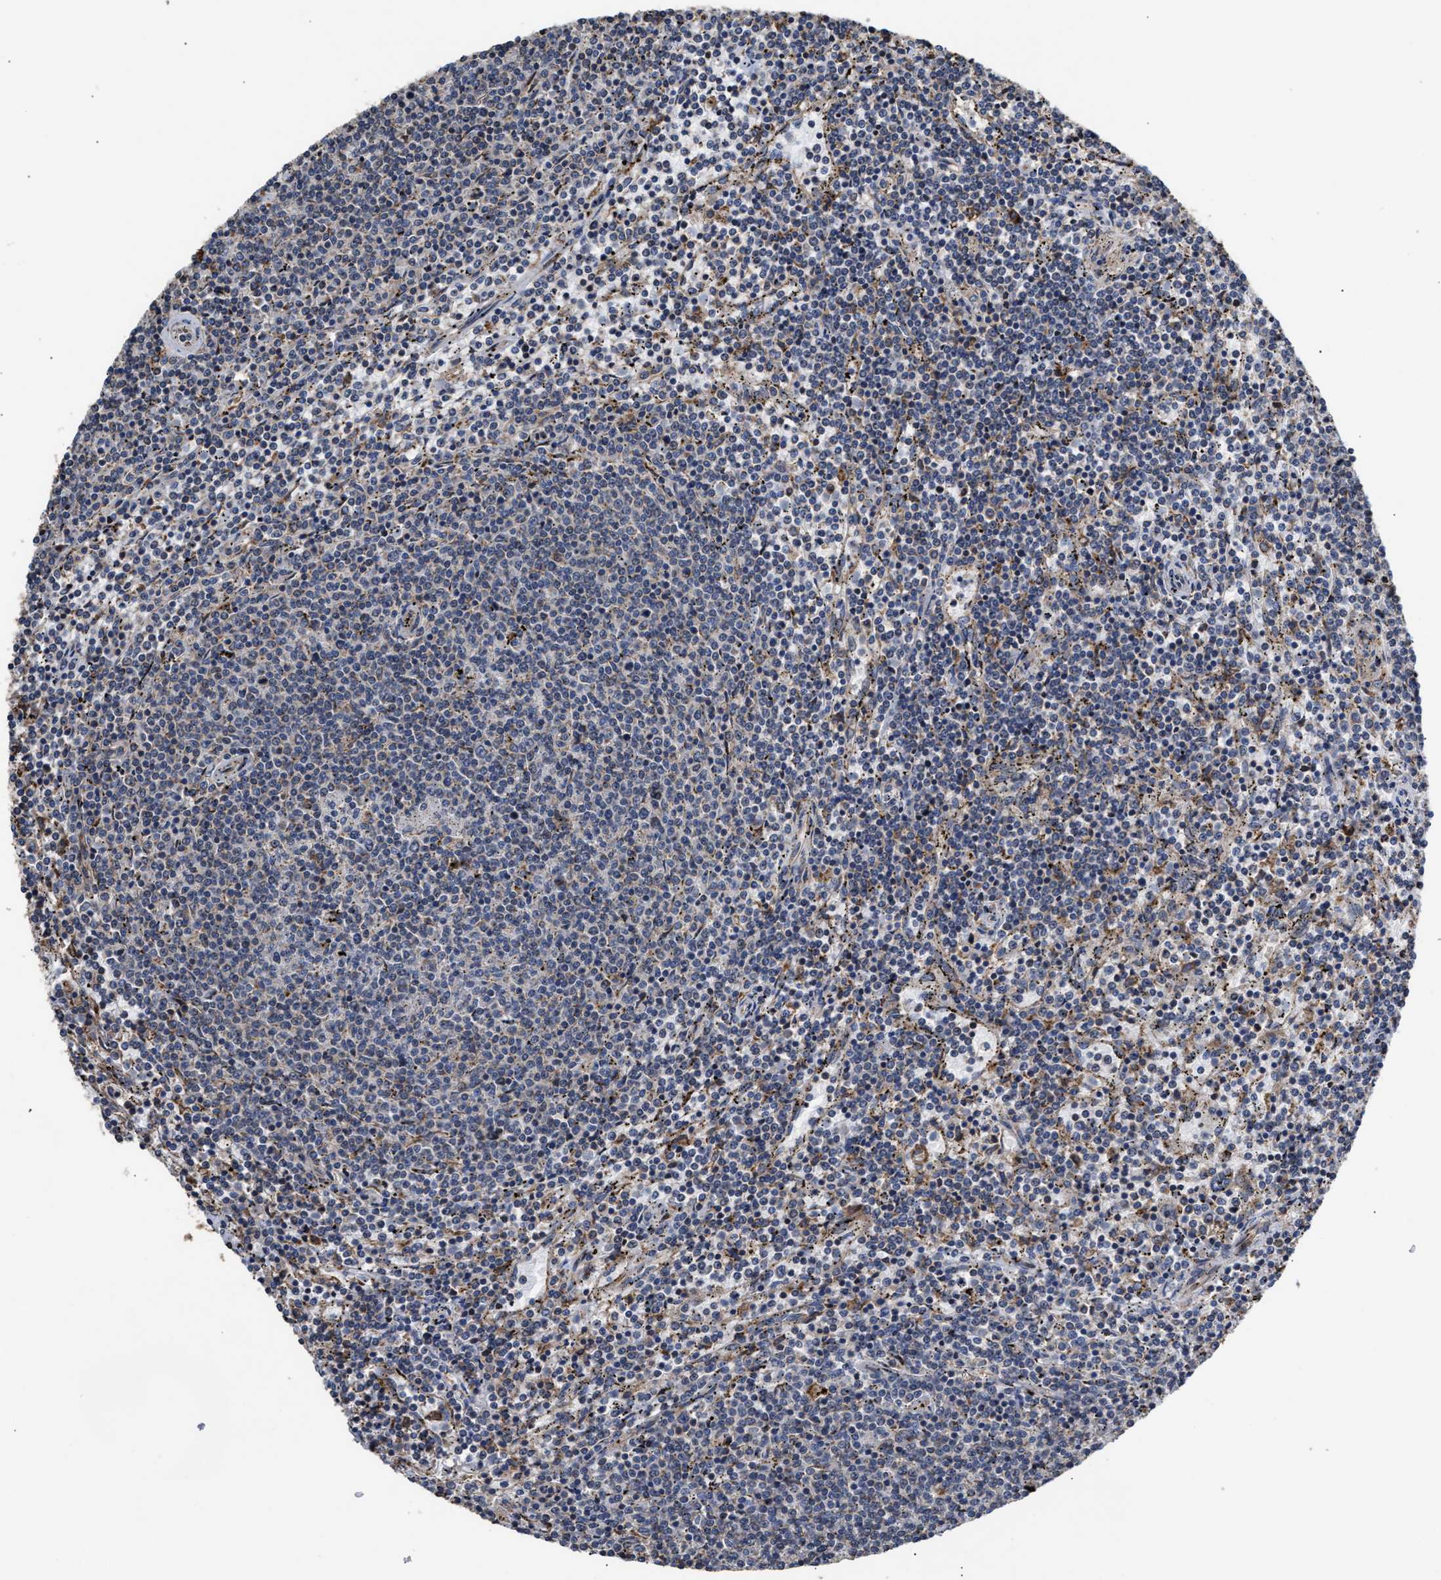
{"staining": {"intensity": "negative", "quantity": "none", "location": "none"}, "tissue": "lymphoma", "cell_type": "Tumor cells", "image_type": "cancer", "snomed": [{"axis": "morphology", "description": "Malignant lymphoma, non-Hodgkin's type, Low grade"}, {"axis": "topography", "description": "Spleen"}], "caption": "Tumor cells show no significant protein staining in low-grade malignant lymphoma, non-Hodgkin's type. (DAB IHC visualized using brightfield microscopy, high magnification).", "gene": "GOSR1", "patient": {"sex": "female", "age": 50}}